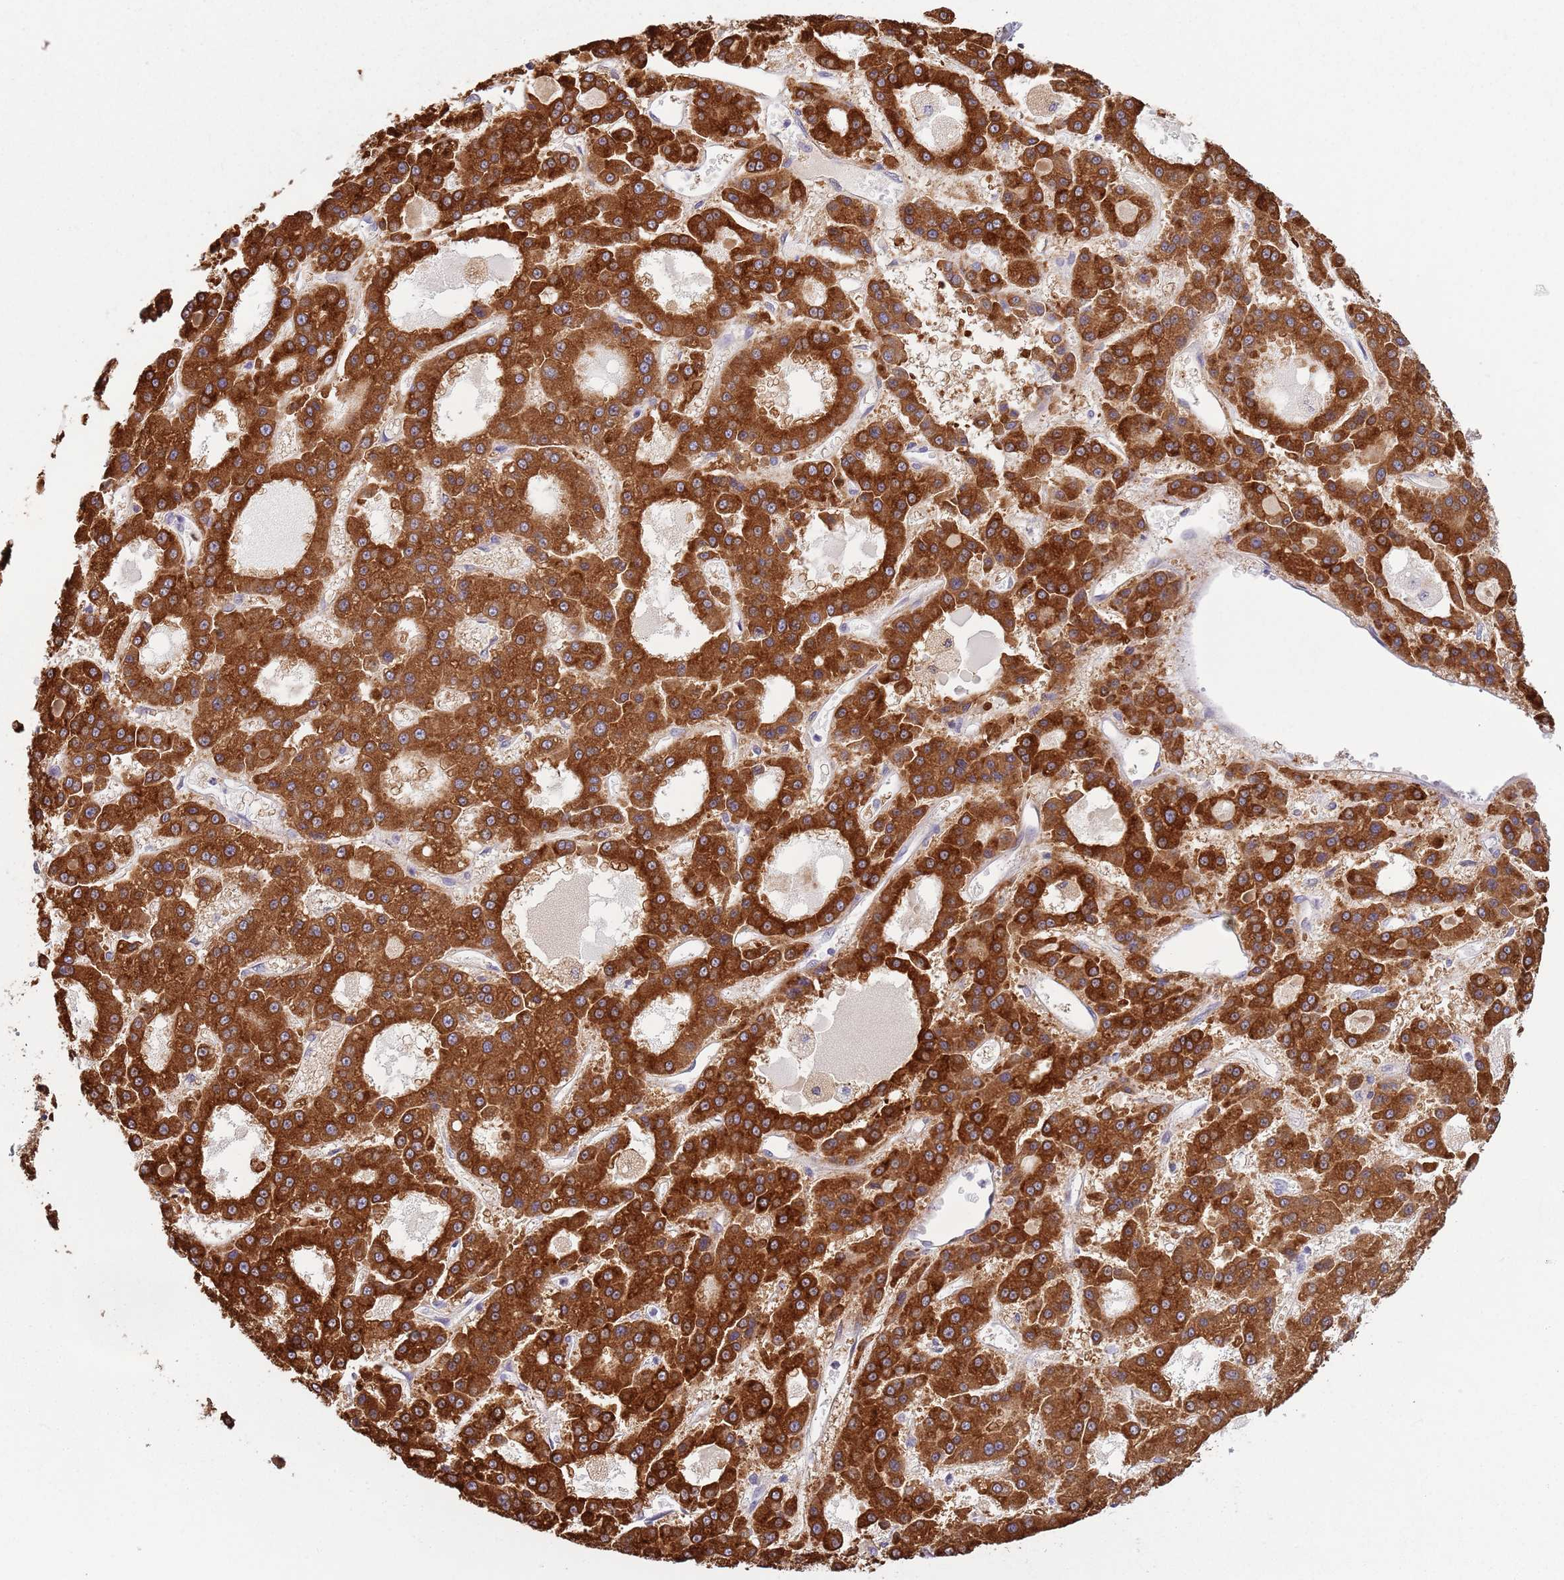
{"staining": {"intensity": "strong", "quantity": ">75%", "location": "cytoplasmic/membranous"}, "tissue": "liver cancer", "cell_type": "Tumor cells", "image_type": "cancer", "snomed": [{"axis": "morphology", "description": "Carcinoma, Hepatocellular, NOS"}, {"axis": "topography", "description": "Liver"}], "caption": "A high-resolution micrograph shows IHC staining of liver hepatocellular carcinoma, which demonstrates strong cytoplasmic/membranous staining in approximately >75% of tumor cells.", "gene": "COQ5", "patient": {"sex": "male", "age": 70}}